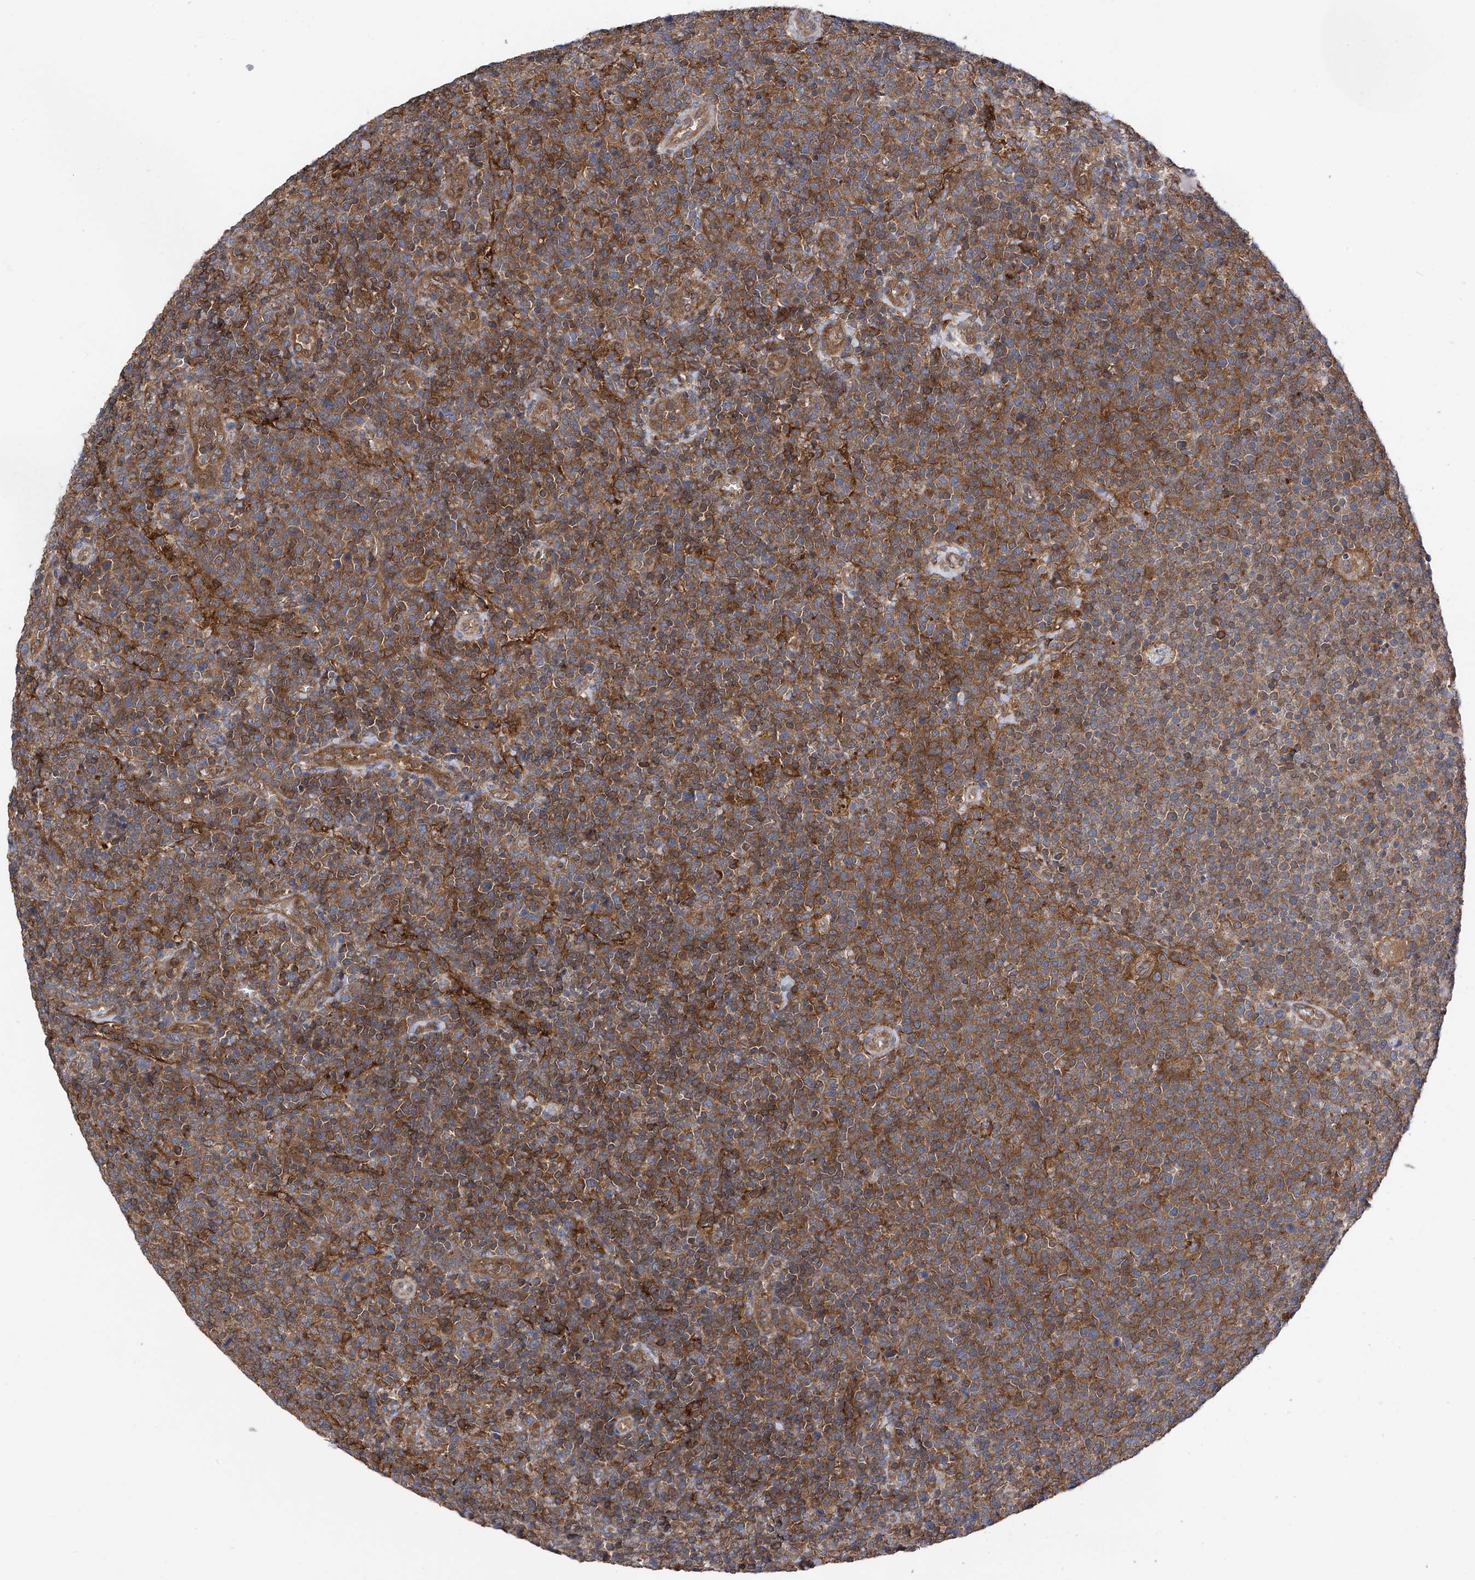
{"staining": {"intensity": "moderate", "quantity": ">75%", "location": "cytoplasmic/membranous"}, "tissue": "lymphoma", "cell_type": "Tumor cells", "image_type": "cancer", "snomed": [{"axis": "morphology", "description": "Malignant lymphoma, non-Hodgkin's type, High grade"}, {"axis": "topography", "description": "Lymph node"}], "caption": "Protein expression analysis of human malignant lymphoma, non-Hodgkin's type (high-grade) reveals moderate cytoplasmic/membranous positivity in about >75% of tumor cells.", "gene": "CHPF", "patient": {"sex": "male", "age": 61}}